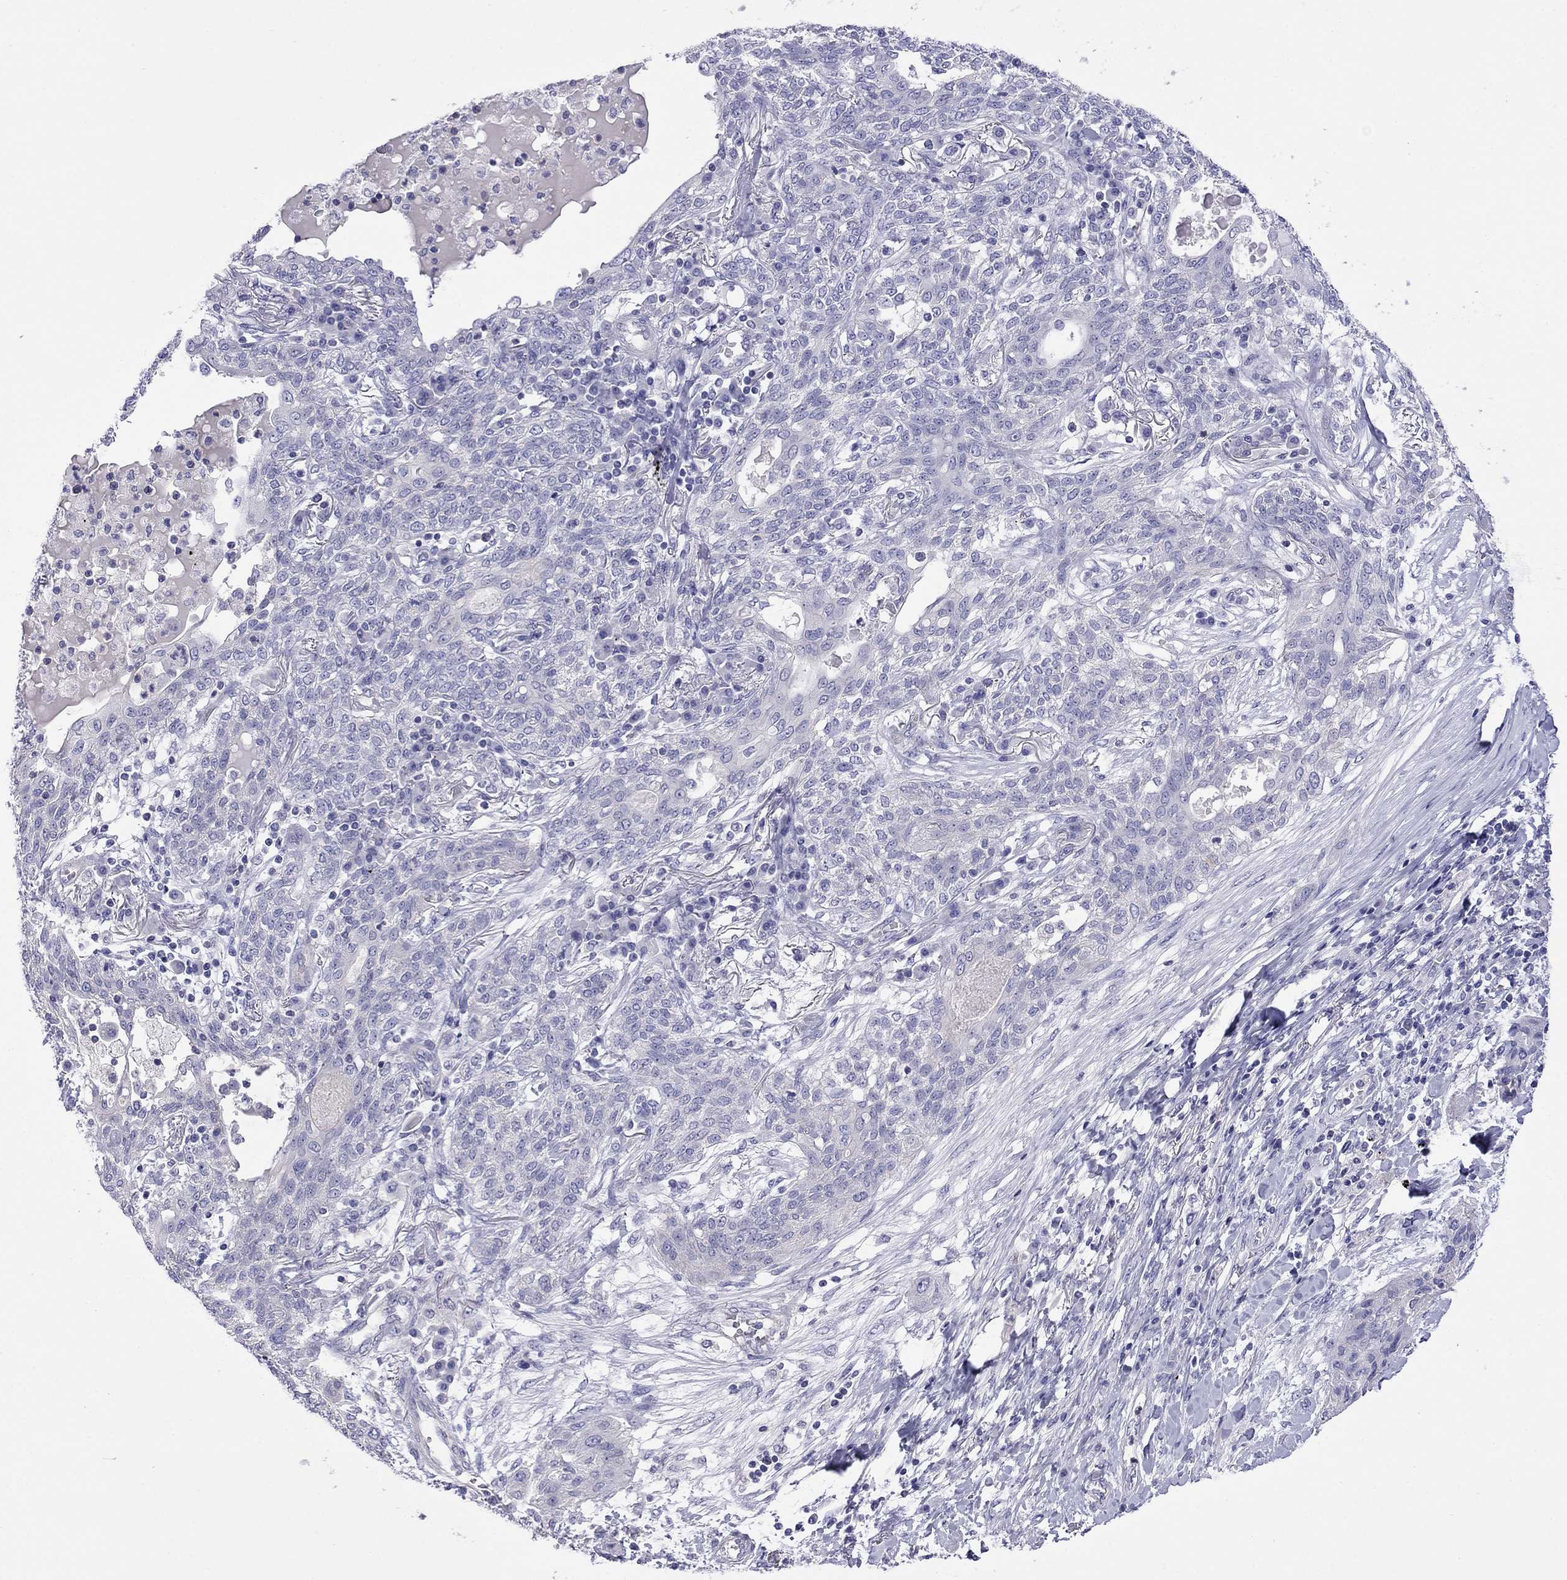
{"staining": {"intensity": "negative", "quantity": "none", "location": "none"}, "tissue": "lung cancer", "cell_type": "Tumor cells", "image_type": "cancer", "snomed": [{"axis": "morphology", "description": "Squamous cell carcinoma, NOS"}, {"axis": "topography", "description": "Lung"}], "caption": "IHC of human squamous cell carcinoma (lung) displays no positivity in tumor cells.", "gene": "STAR", "patient": {"sex": "female", "age": 70}}